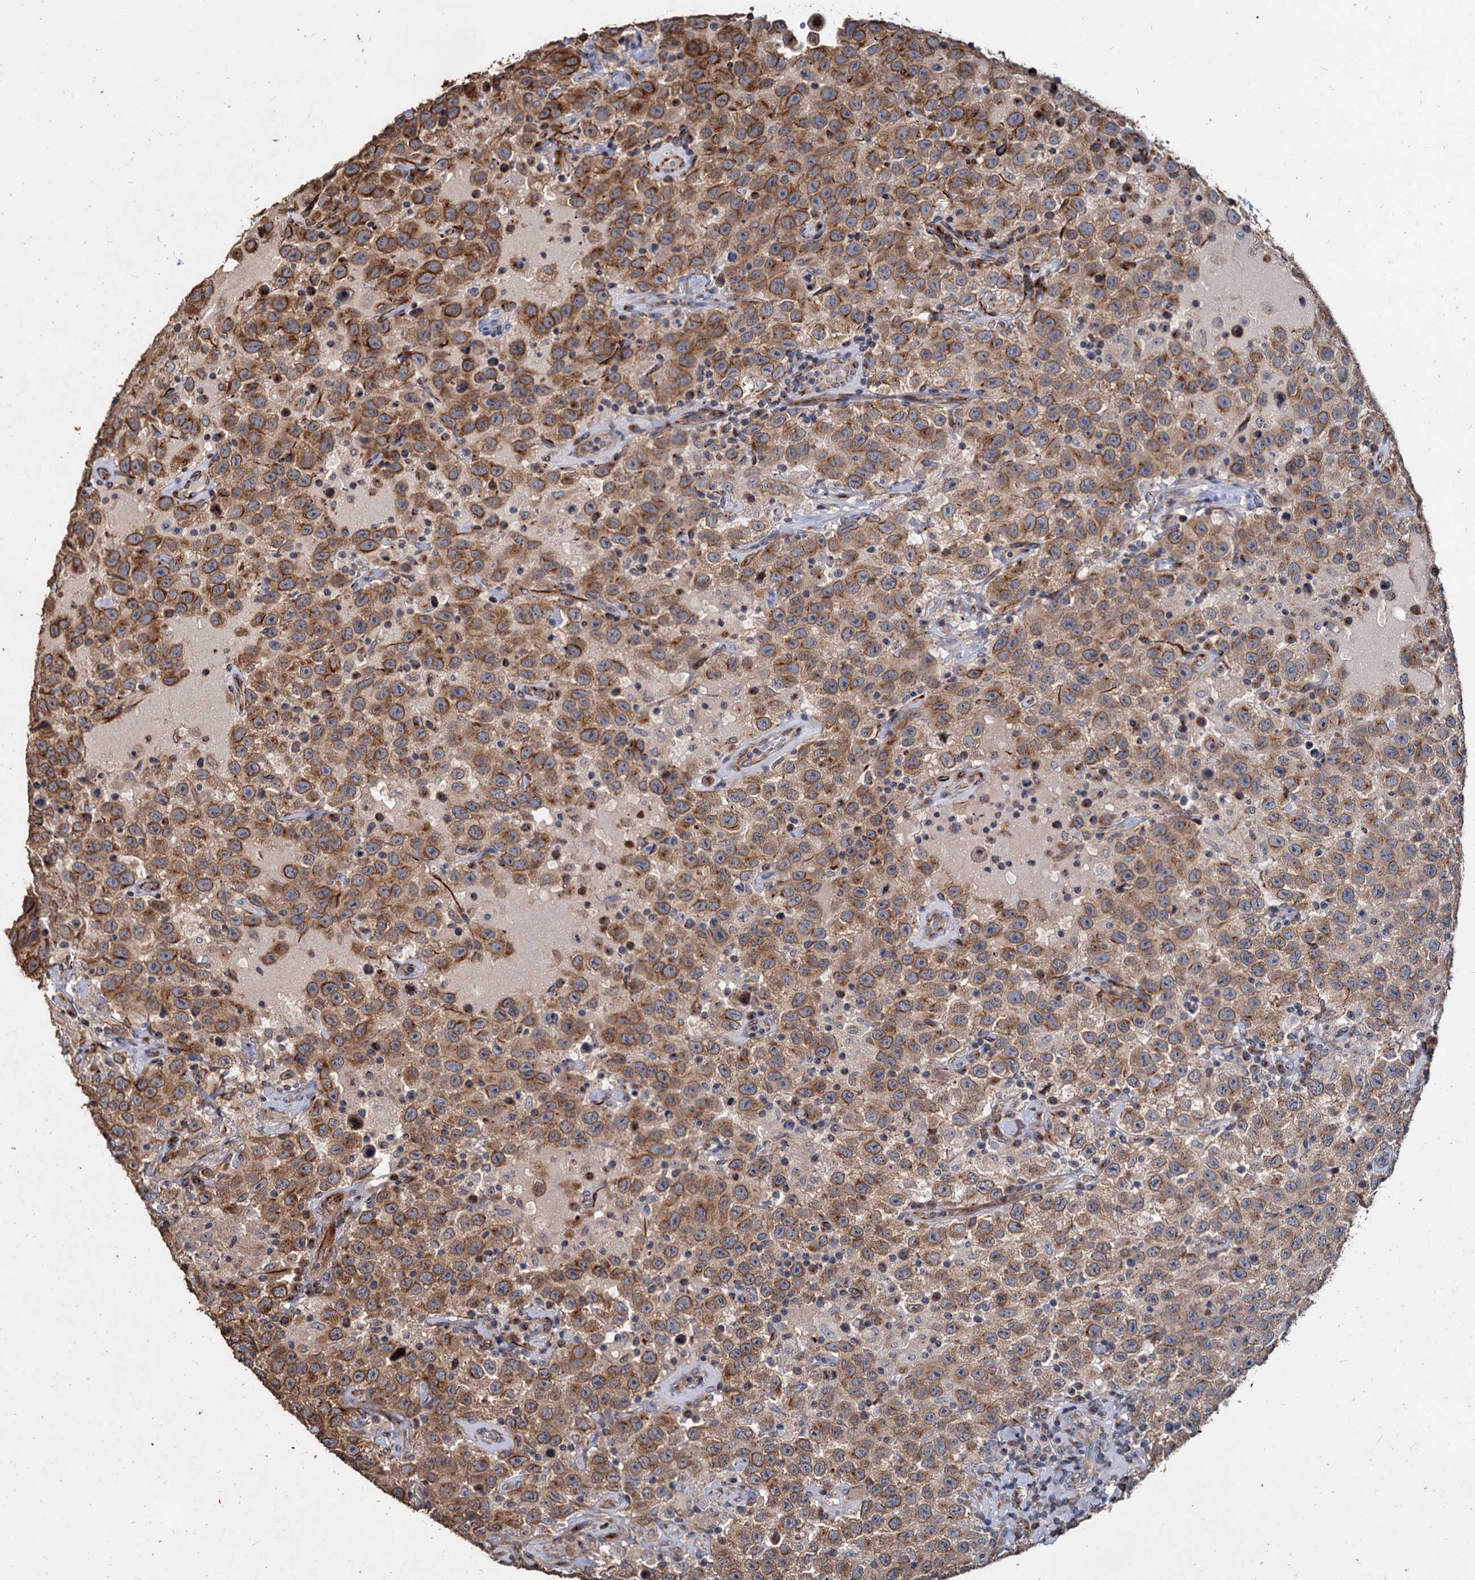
{"staining": {"intensity": "moderate", "quantity": ">75%", "location": "cytoplasmic/membranous"}, "tissue": "testis cancer", "cell_type": "Tumor cells", "image_type": "cancer", "snomed": [{"axis": "morphology", "description": "Seminoma, NOS"}, {"axis": "topography", "description": "Testis"}], "caption": "IHC of human testis seminoma shows medium levels of moderate cytoplasmic/membranous expression in approximately >75% of tumor cells.", "gene": "DEPDC4", "patient": {"sex": "male", "age": 41}}